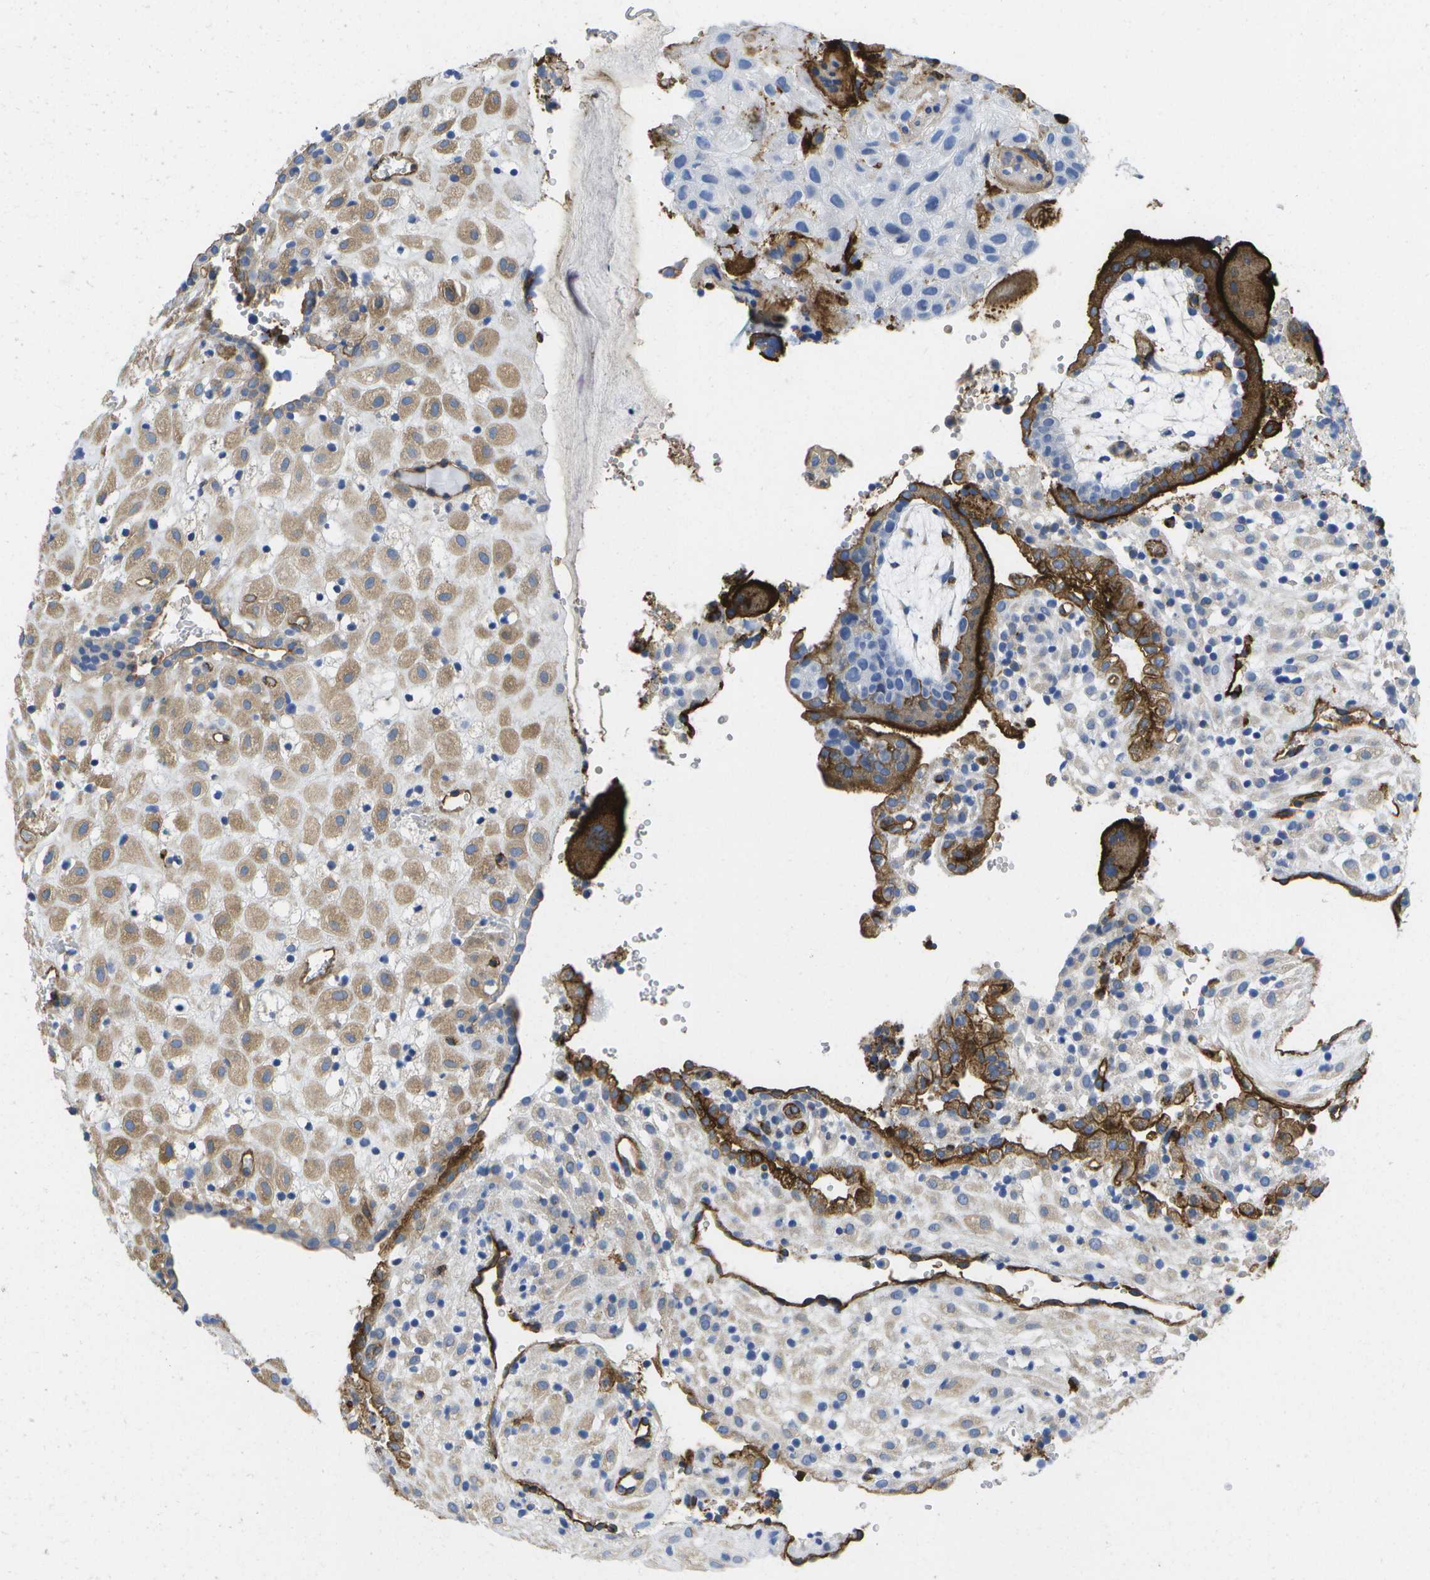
{"staining": {"intensity": "weak", "quantity": ">75%", "location": "cytoplasmic/membranous"}, "tissue": "placenta", "cell_type": "Decidual cells", "image_type": "normal", "snomed": [{"axis": "morphology", "description": "Normal tissue, NOS"}, {"axis": "topography", "description": "Placenta"}], "caption": "The photomicrograph reveals immunohistochemical staining of normal placenta. There is weak cytoplasmic/membranous positivity is appreciated in about >75% of decidual cells.", "gene": "DYSF", "patient": {"sex": "female", "age": 18}}